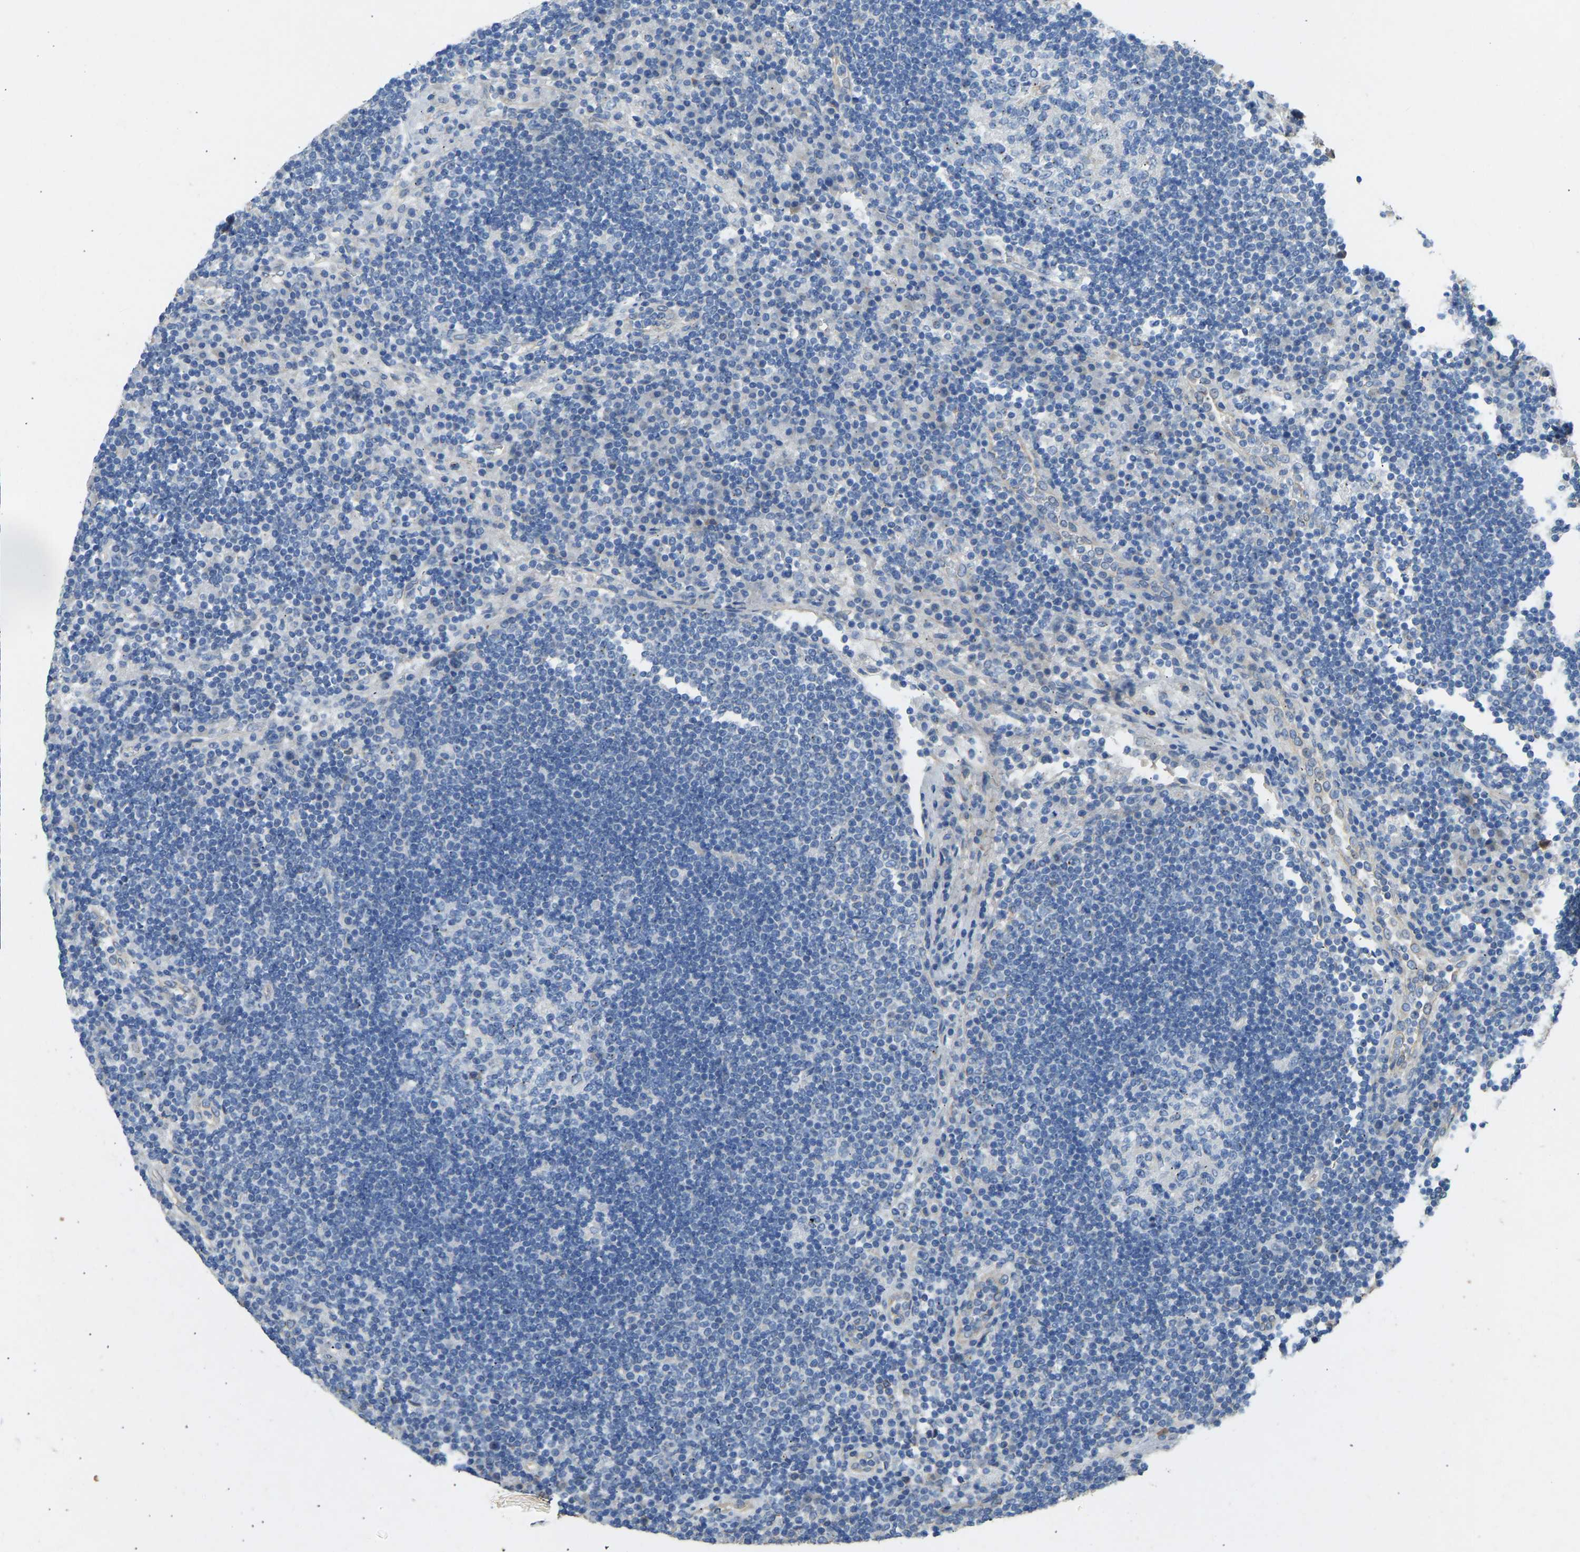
{"staining": {"intensity": "negative", "quantity": "none", "location": "none"}, "tissue": "lymph node", "cell_type": "Germinal center cells", "image_type": "normal", "snomed": [{"axis": "morphology", "description": "Normal tissue, NOS"}, {"axis": "topography", "description": "Lymph node"}], "caption": "The histopathology image shows no significant positivity in germinal center cells of lymph node.", "gene": "TECTA", "patient": {"sex": "female", "age": 53}}